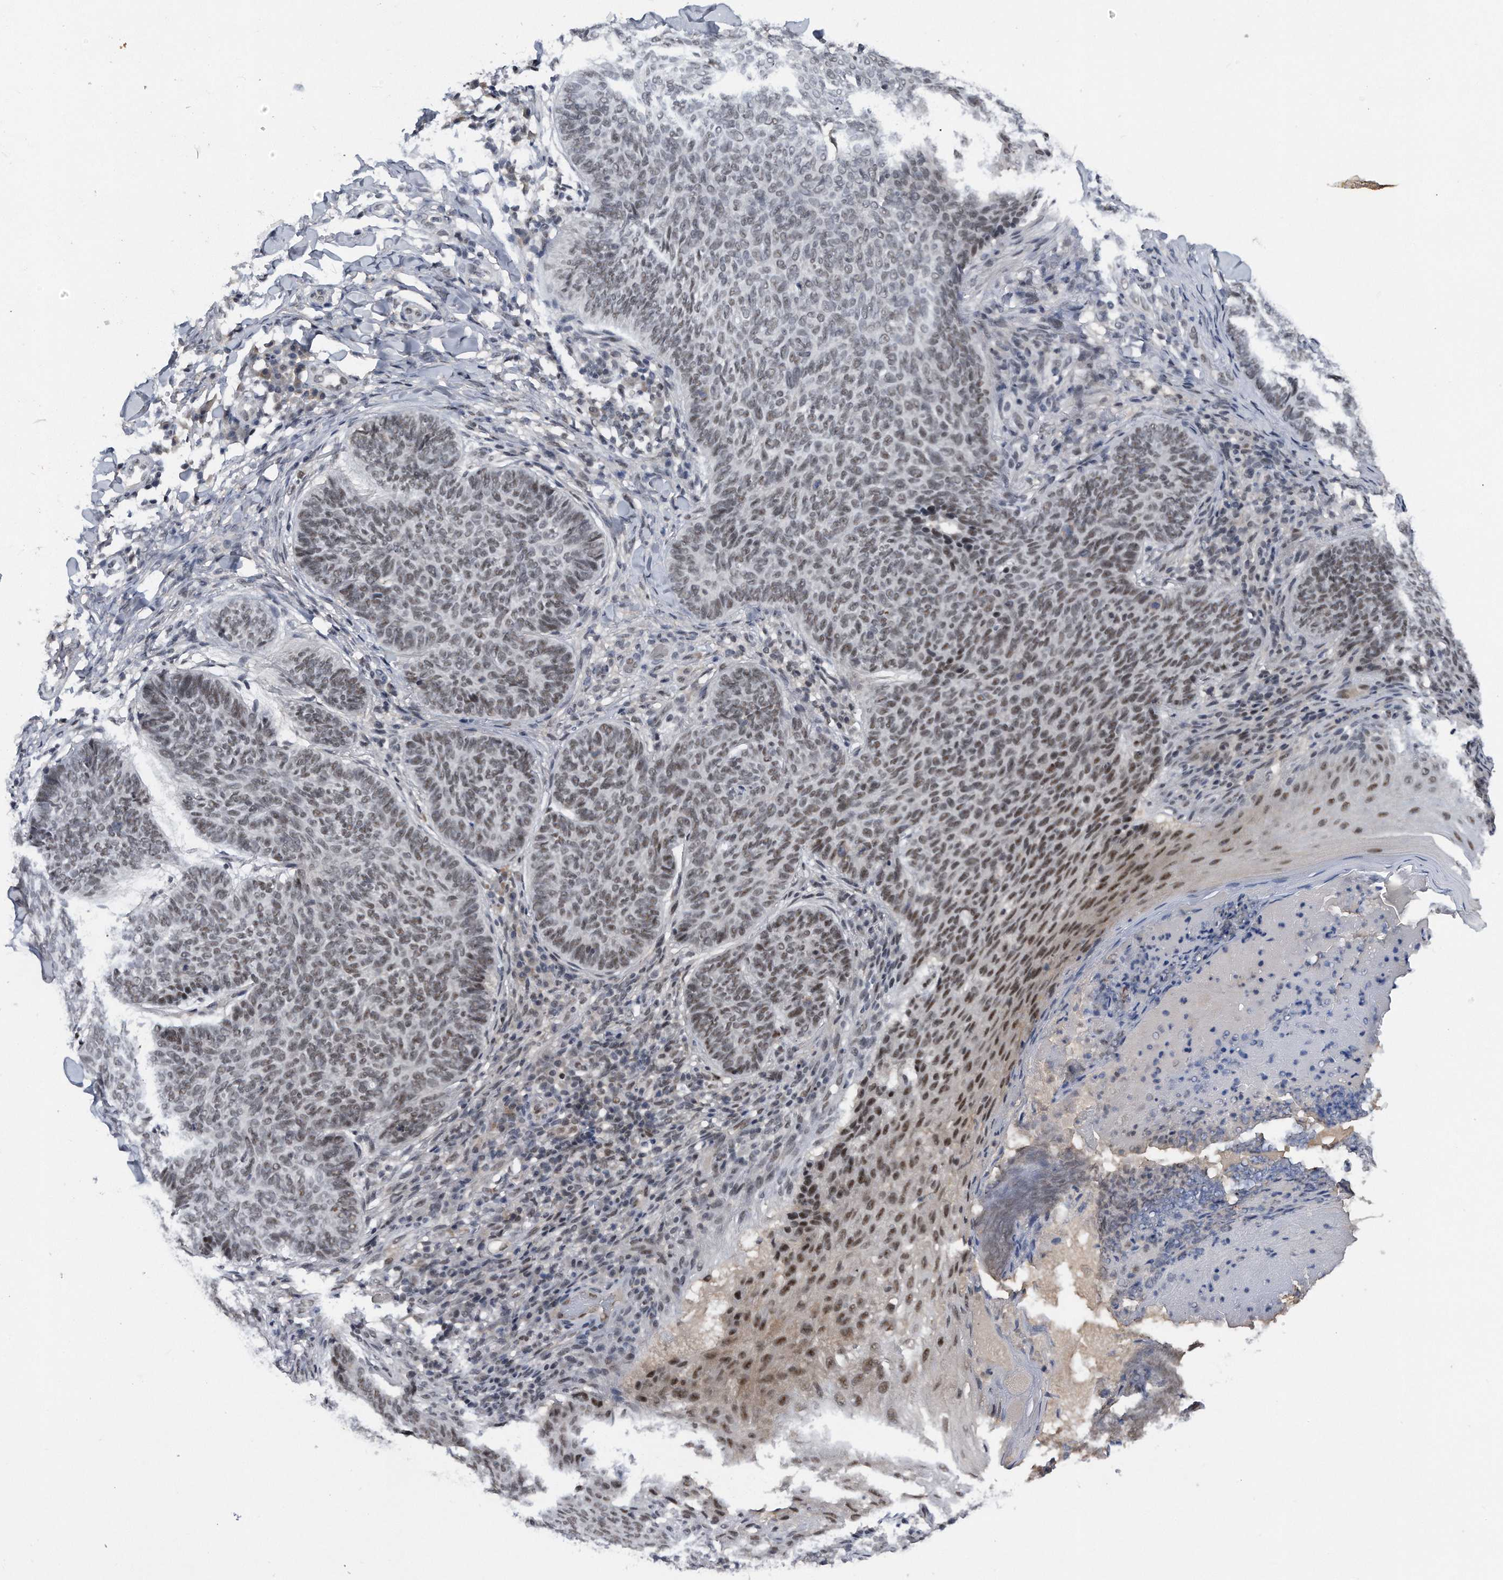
{"staining": {"intensity": "weak", "quantity": ">75%", "location": "nuclear"}, "tissue": "skin cancer", "cell_type": "Tumor cells", "image_type": "cancer", "snomed": [{"axis": "morphology", "description": "Normal tissue, NOS"}, {"axis": "morphology", "description": "Basal cell carcinoma"}, {"axis": "topography", "description": "Skin"}], "caption": "Skin cancer was stained to show a protein in brown. There is low levels of weak nuclear expression in about >75% of tumor cells.", "gene": "VIRMA", "patient": {"sex": "male", "age": 50}}